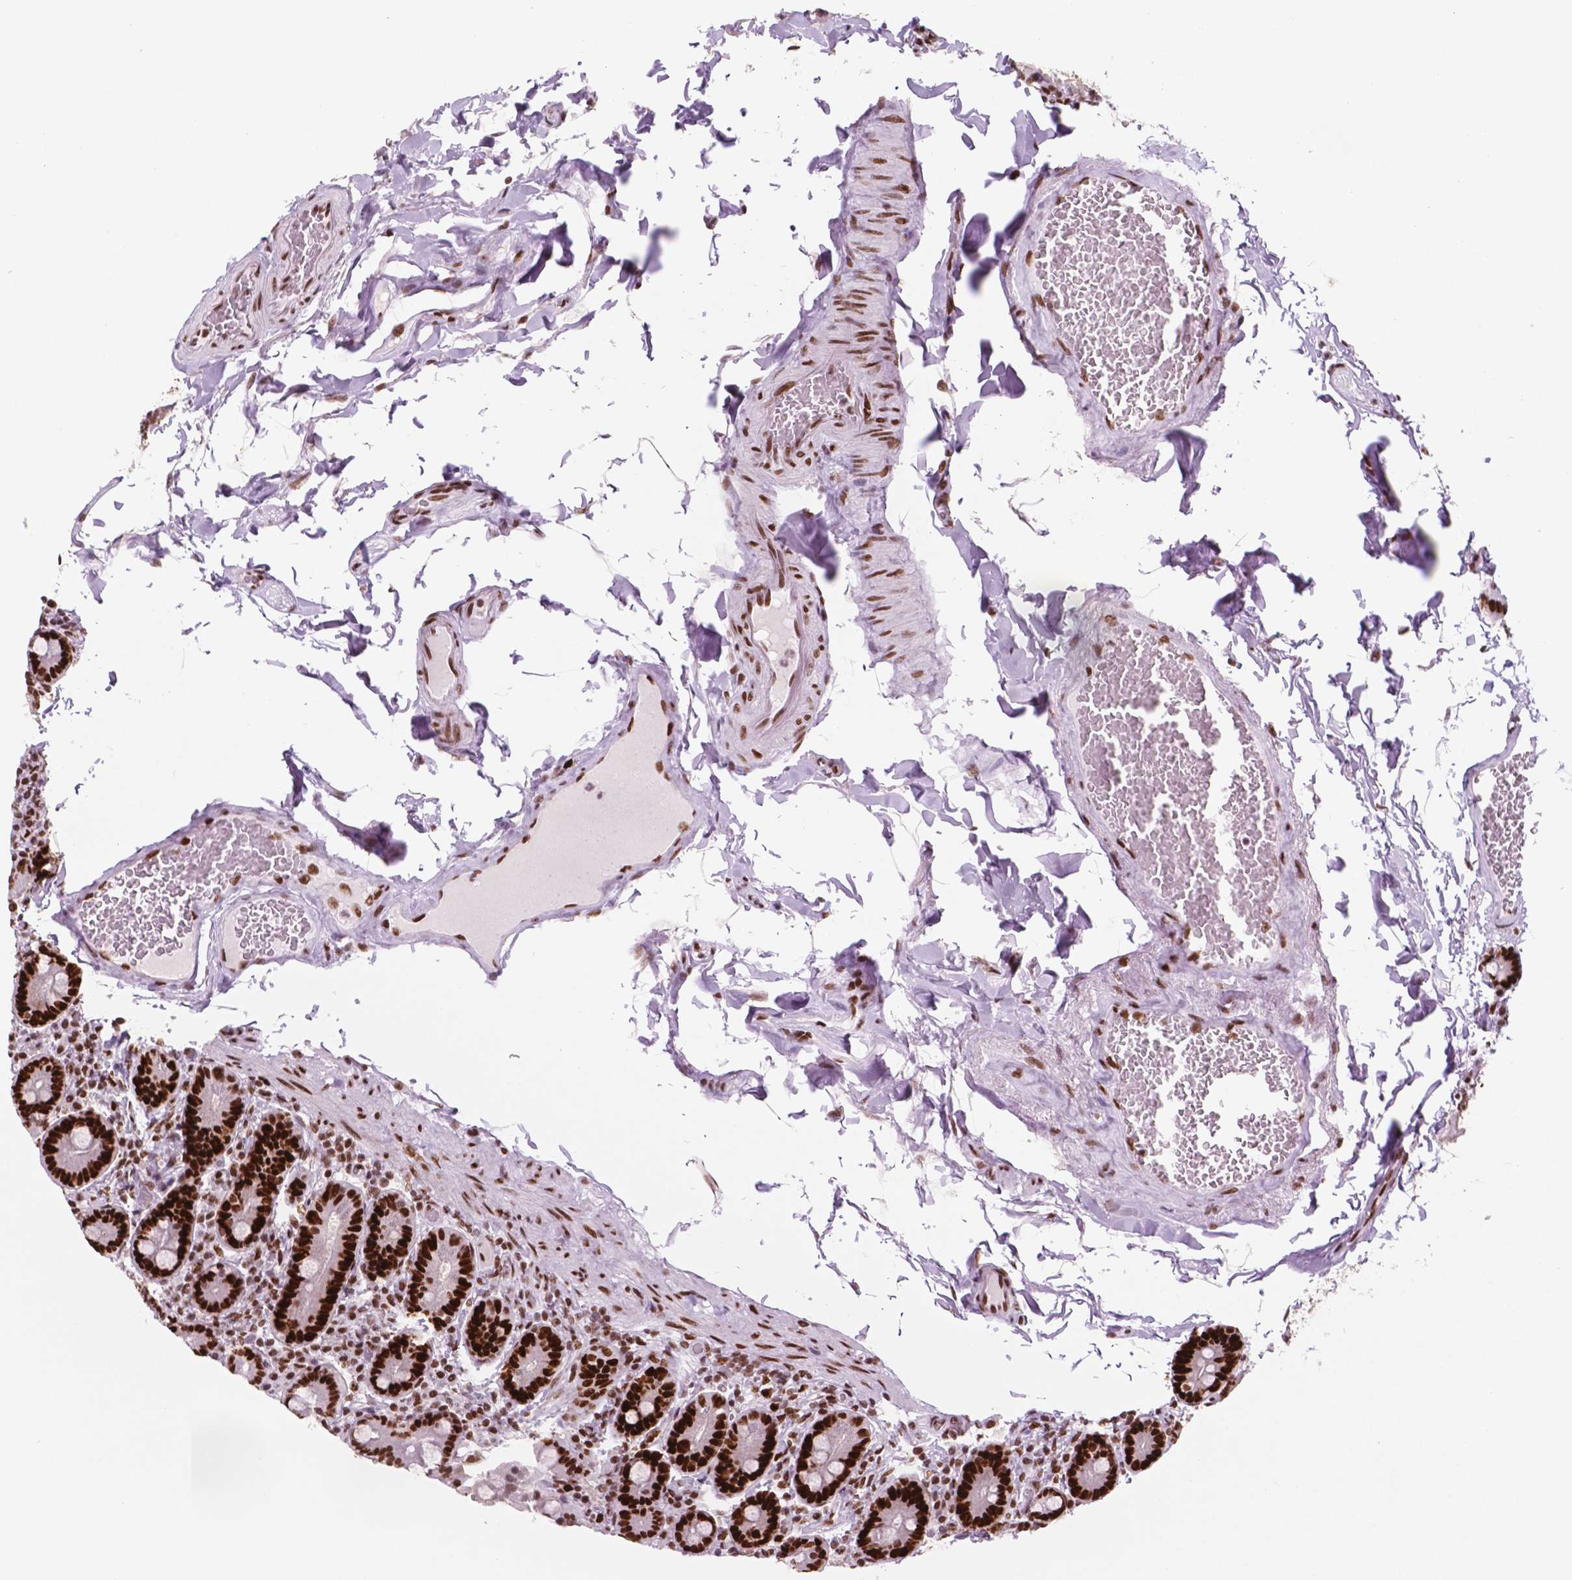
{"staining": {"intensity": "strong", "quantity": "25%-75%", "location": "nuclear"}, "tissue": "duodenum", "cell_type": "Glandular cells", "image_type": "normal", "snomed": [{"axis": "morphology", "description": "Normal tissue, NOS"}, {"axis": "topography", "description": "Duodenum"}], "caption": "The photomicrograph demonstrates staining of unremarkable duodenum, revealing strong nuclear protein expression (brown color) within glandular cells.", "gene": "MSH6", "patient": {"sex": "female", "age": 62}}